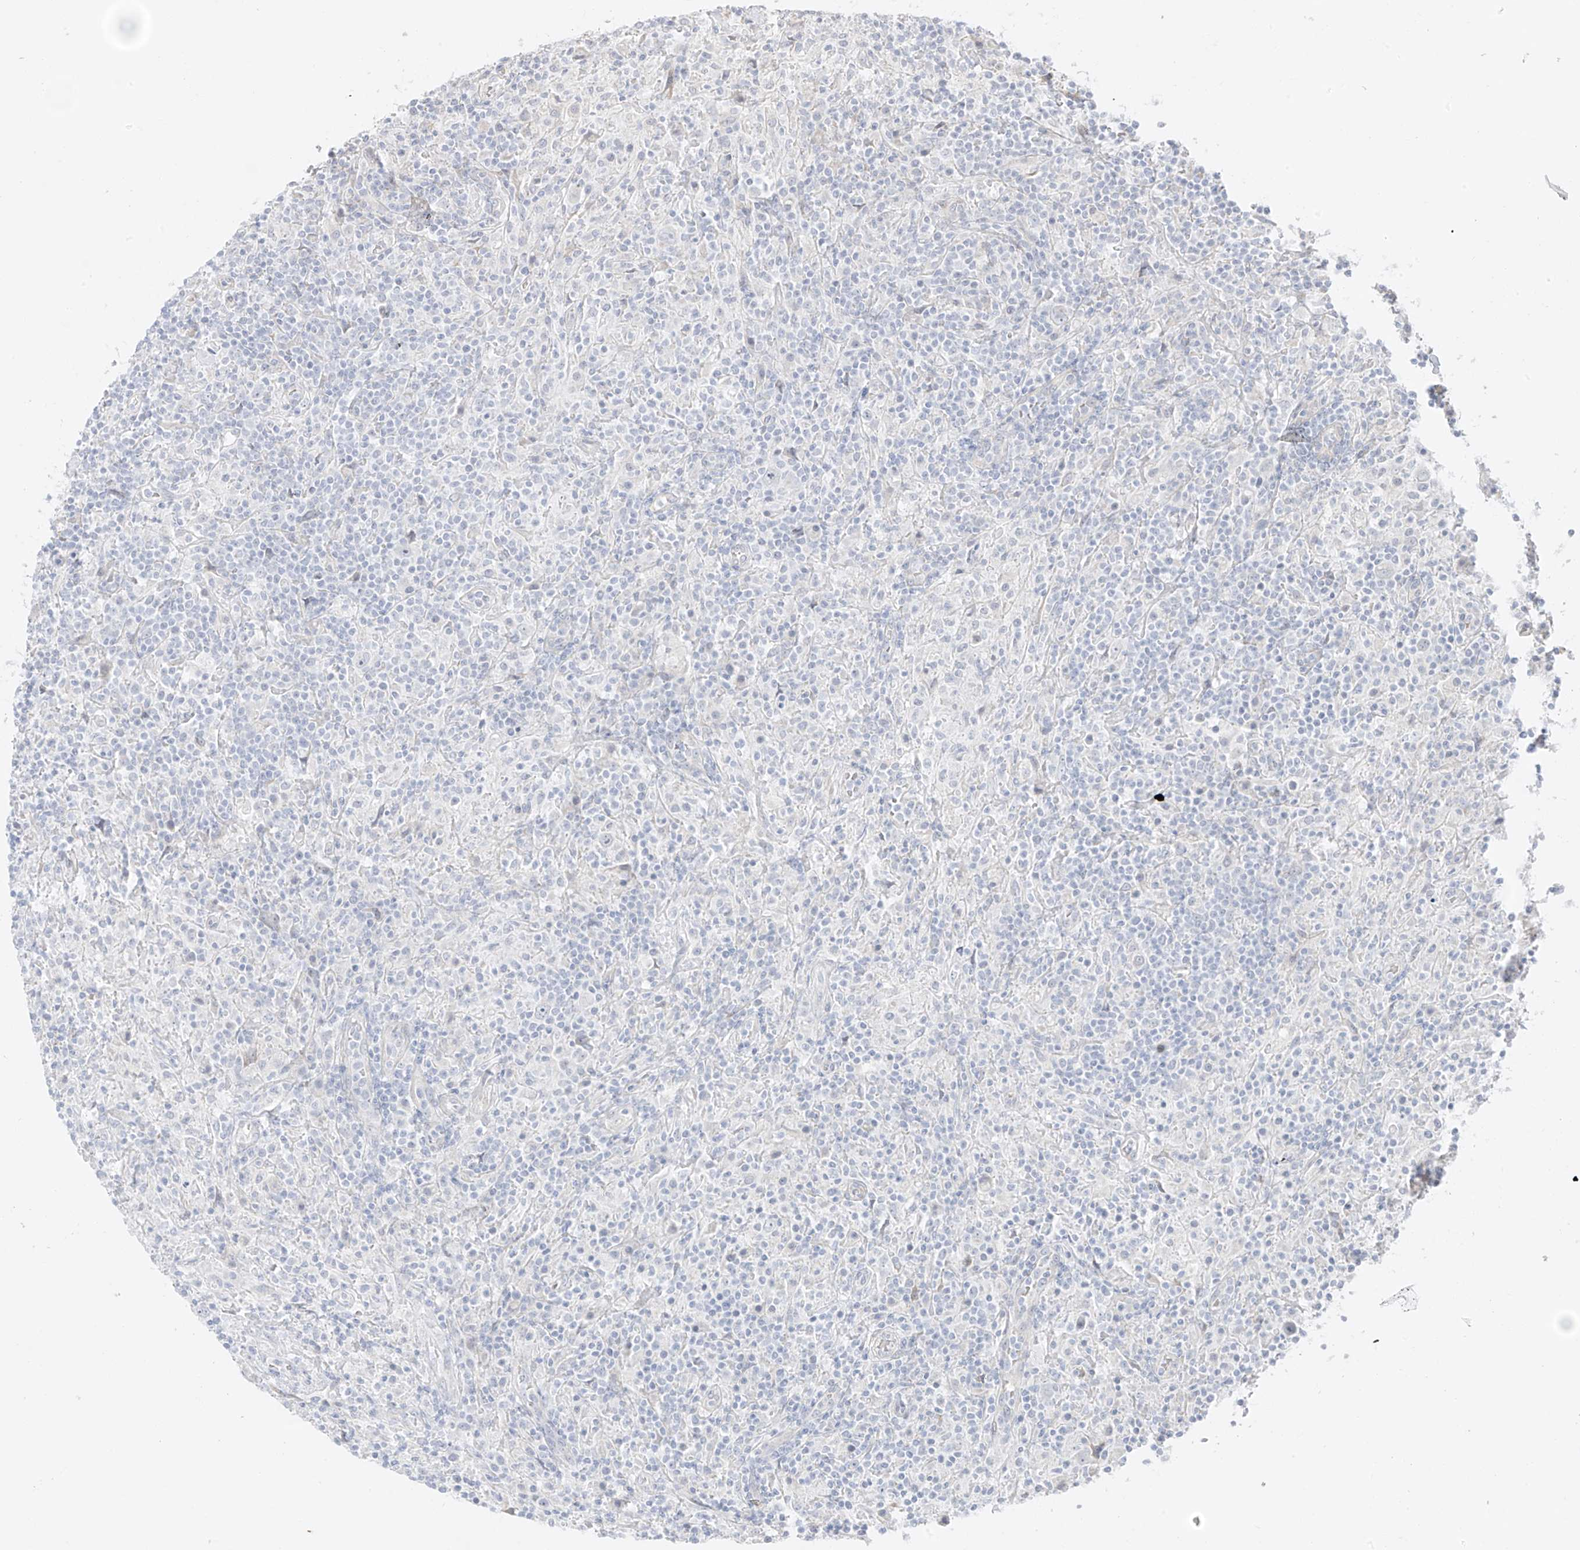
{"staining": {"intensity": "negative", "quantity": "none", "location": "none"}, "tissue": "lymphoma", "cell_type": "Tumor cells", "image_type": "cancer", "snomed": [{"axis": "morphology", "description": "Hodgkin's disease, NOS"}, {"axis": "topography", "description": "Lymph node"}], "caption": "Immunohistochemistry image of Hodgkin's disease stained for a protein (brown), which demonstrates no staining in tumor cells.", "gene": "DCDC2", "patient": {"sex": "male", "age": 70}}